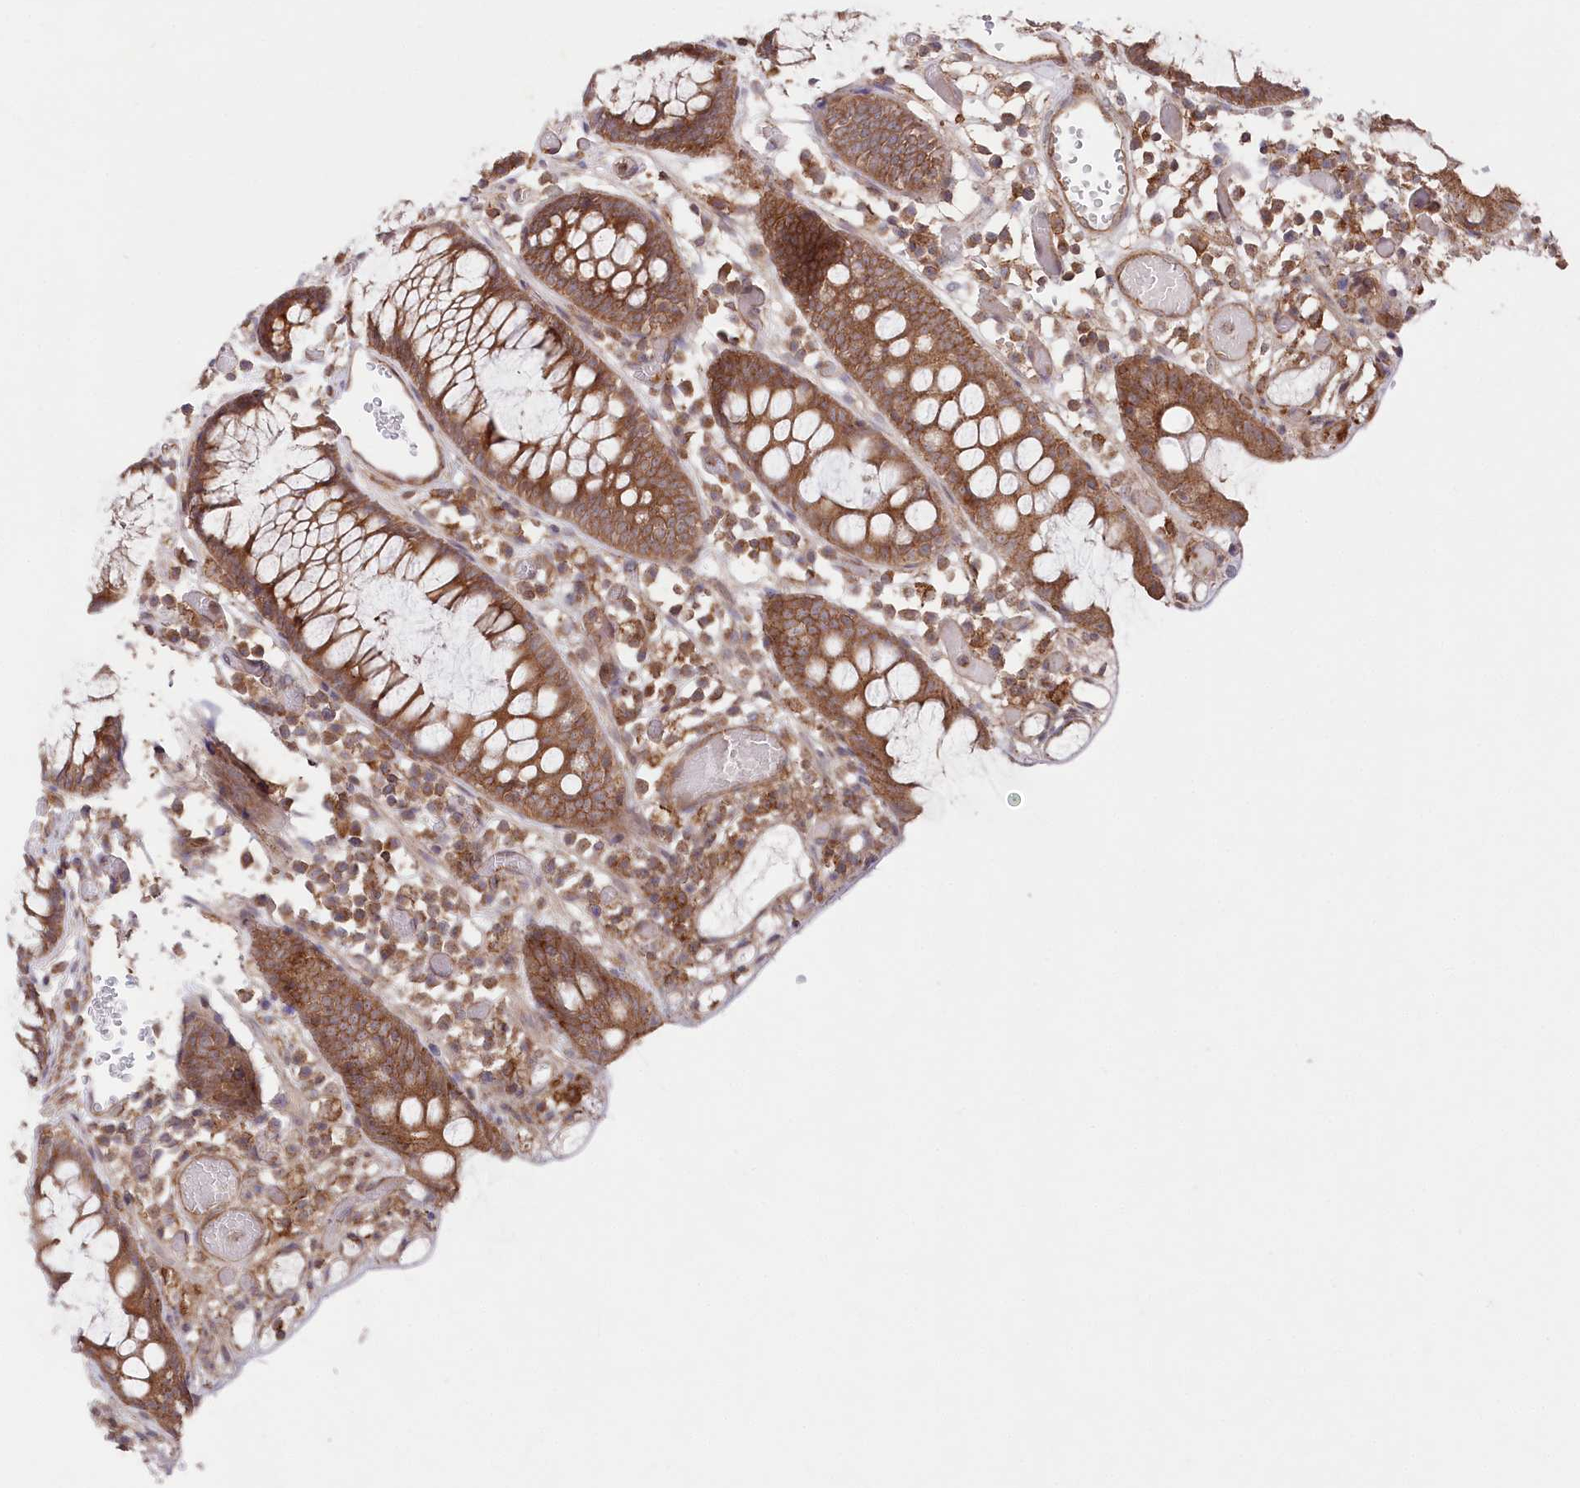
{"staining": {"intensity": "moderate", "quantity": ">75%", "location": "cytoplasmic/membranous"}, "tissue": "colon", "cell_type": "Endothelial cells", "image_type": "normal", "snomed": [{"axis": "morphology", "description": "Normal tissue, NOS"}, {"axis": "topography", "description": "Colon"}], "caption": "Approximately >75% of endothelial cells in unremarkable human colon reveal moderate cytoplasmic/membranous protein positivity as visualized by brown immunohistochemical staining.", "gene": "PPP1R21", "patient": {"sex": "male", "age": 14}}